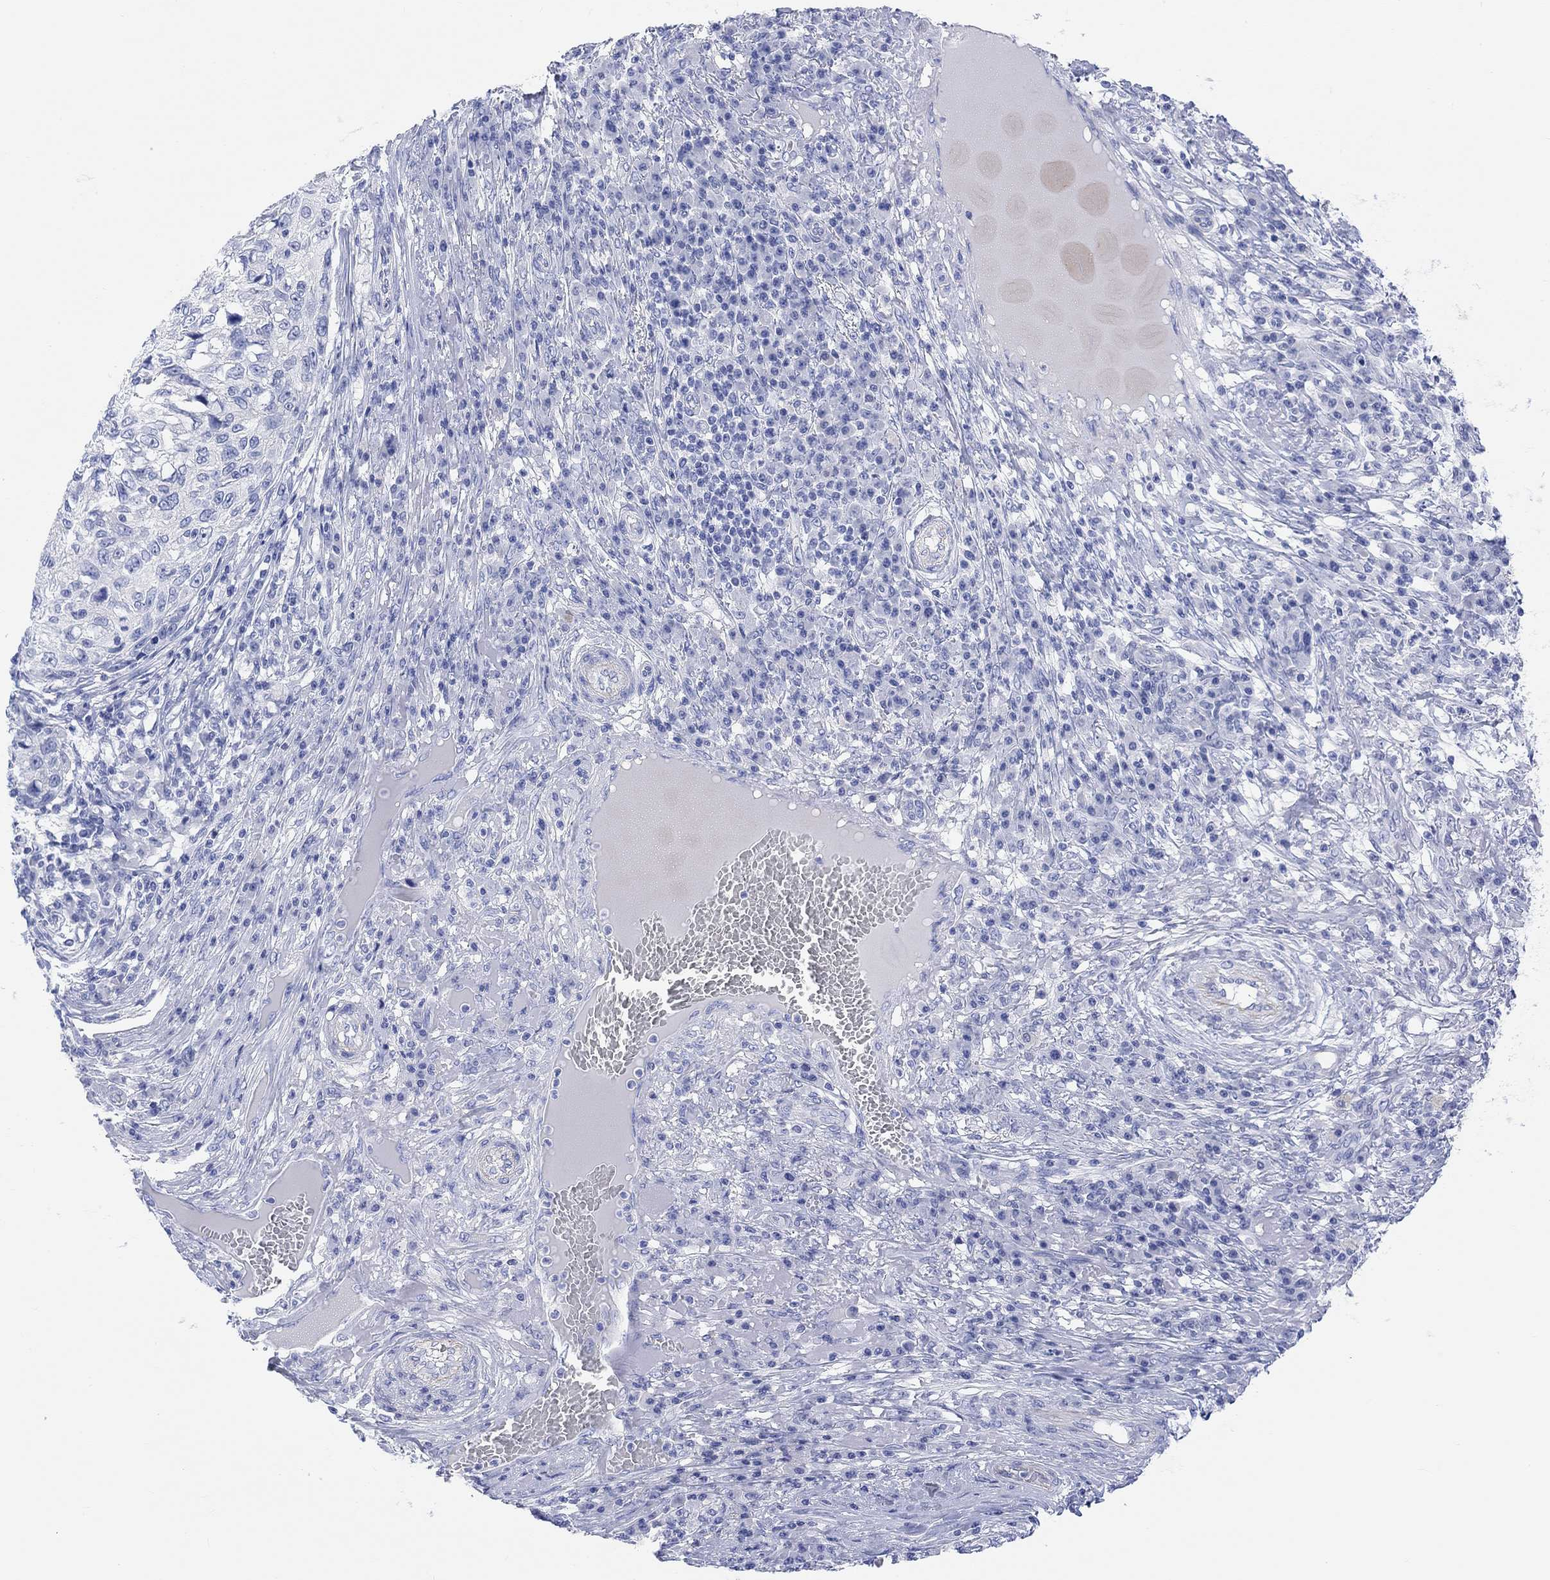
{"staining": {"intensity": "negative", "quantity": "none", "location": "none"}, "tissue": "skin cancer", "cell_type": "Tumor cells", "image_type": "cancer", "snomed": [{"axis": "morphology", "description": "Squamous cell carcinoma, NOS"}, {"axis": "topography", "description": "Skin"}], "caption": "Tumor cells are negative for protein expression in human squamous cell carcinoma (skin).", "gene": "XIRP2", "patient": {"sex": "male", "age": 92}}